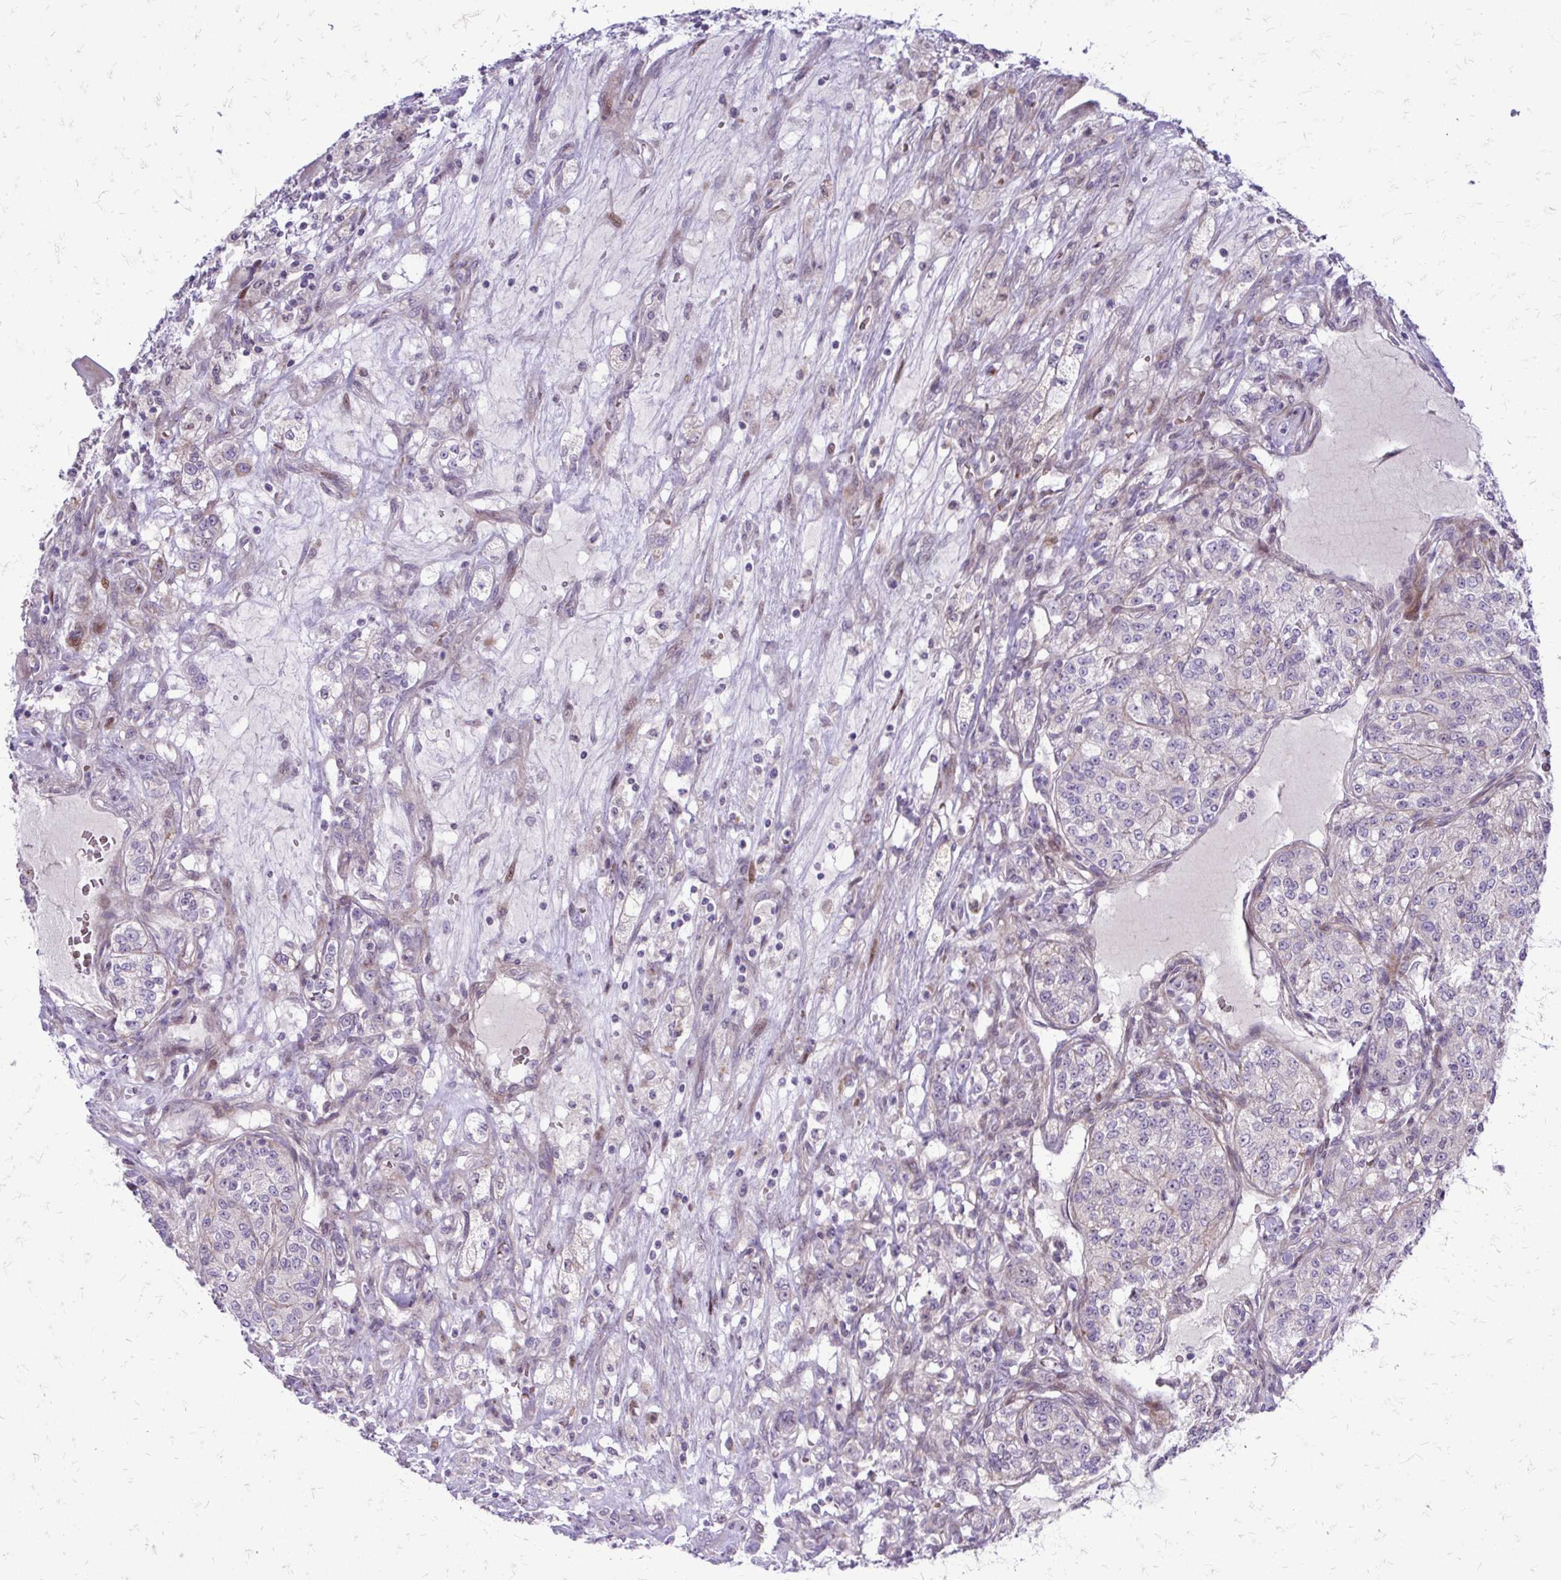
{"staining": {"intensity": "weak", "quantity": "25%-75%", "location": "cytoplasmic/membranous"}, "tissue": "renal cancer", "cell_type": "Tumor cells", "image_type": "cancer", "snomed": [{"axis": "morphology", "description": "Adenocarcinoma, NOS"}, {"axis": "topography", "description": "Kidney"}], "caption": "Weak cytoplasmic/membranous expression for a protein is identified in approximately 25%-75% of tumor cells of renal adenocarcinoma using immunohistochemistry (IHC).", "gene": "PPDPFL", "patient": {"sex": "female", "age": 63}}